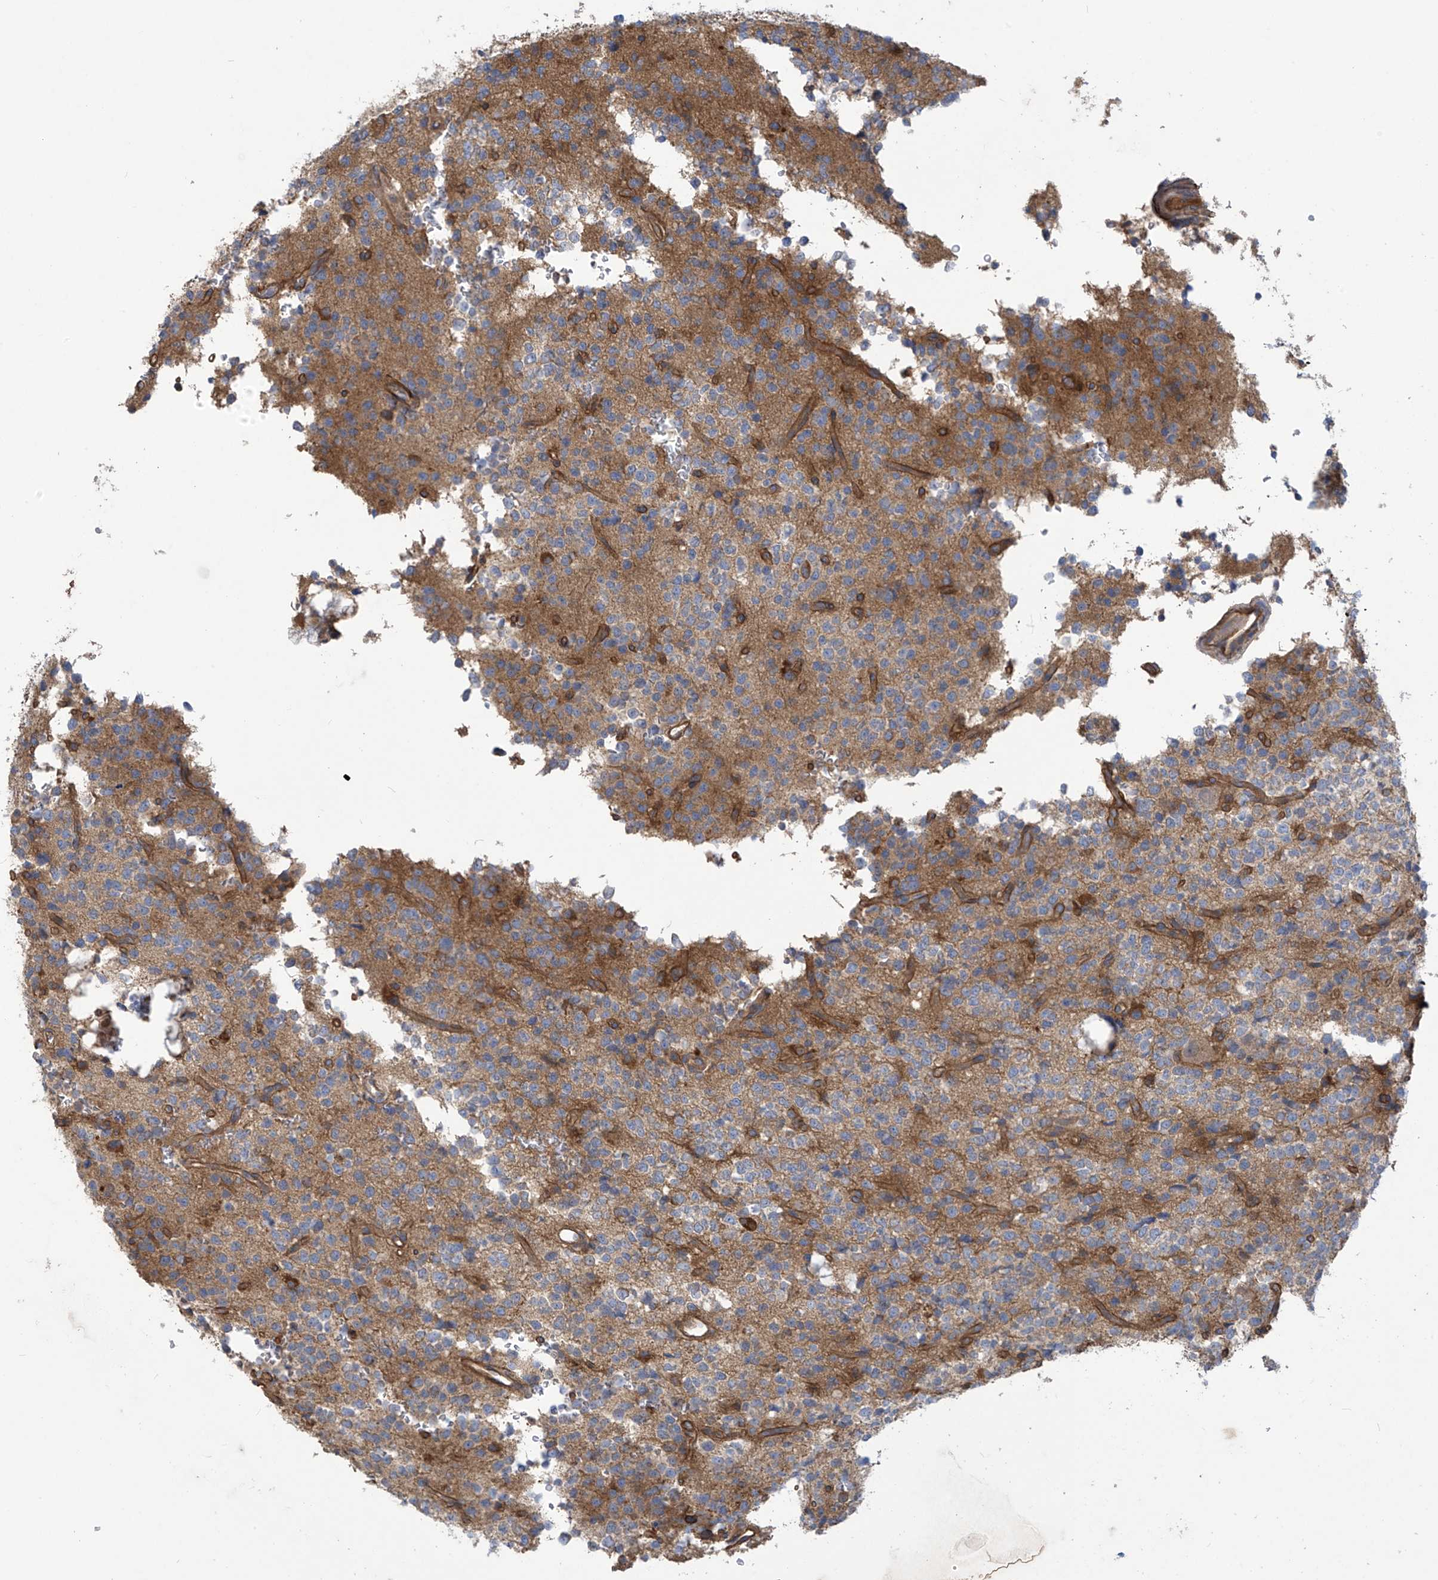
{"staining": {"intensity": "weak", "quantity": "25%-75%", "location": "cytoplasmic/membranous"}, "tissue": "glioma", "cell_type": "Tumor cells", "image_type": "cancer", "snomed": [{"axis": "morphology", "description": "Glioma, malignant, High grade"}, {"axis": "topography", "description": "Brain"}], "caption": "Immunohistochemical staining of human high-grade glioma (malignant) shows low levels of weak cytoplasmic/membranous protein staining in about 25%-75% of tumor cells.", "gene": "ADI1", "patient": {"sex": "female", "age": 62}}